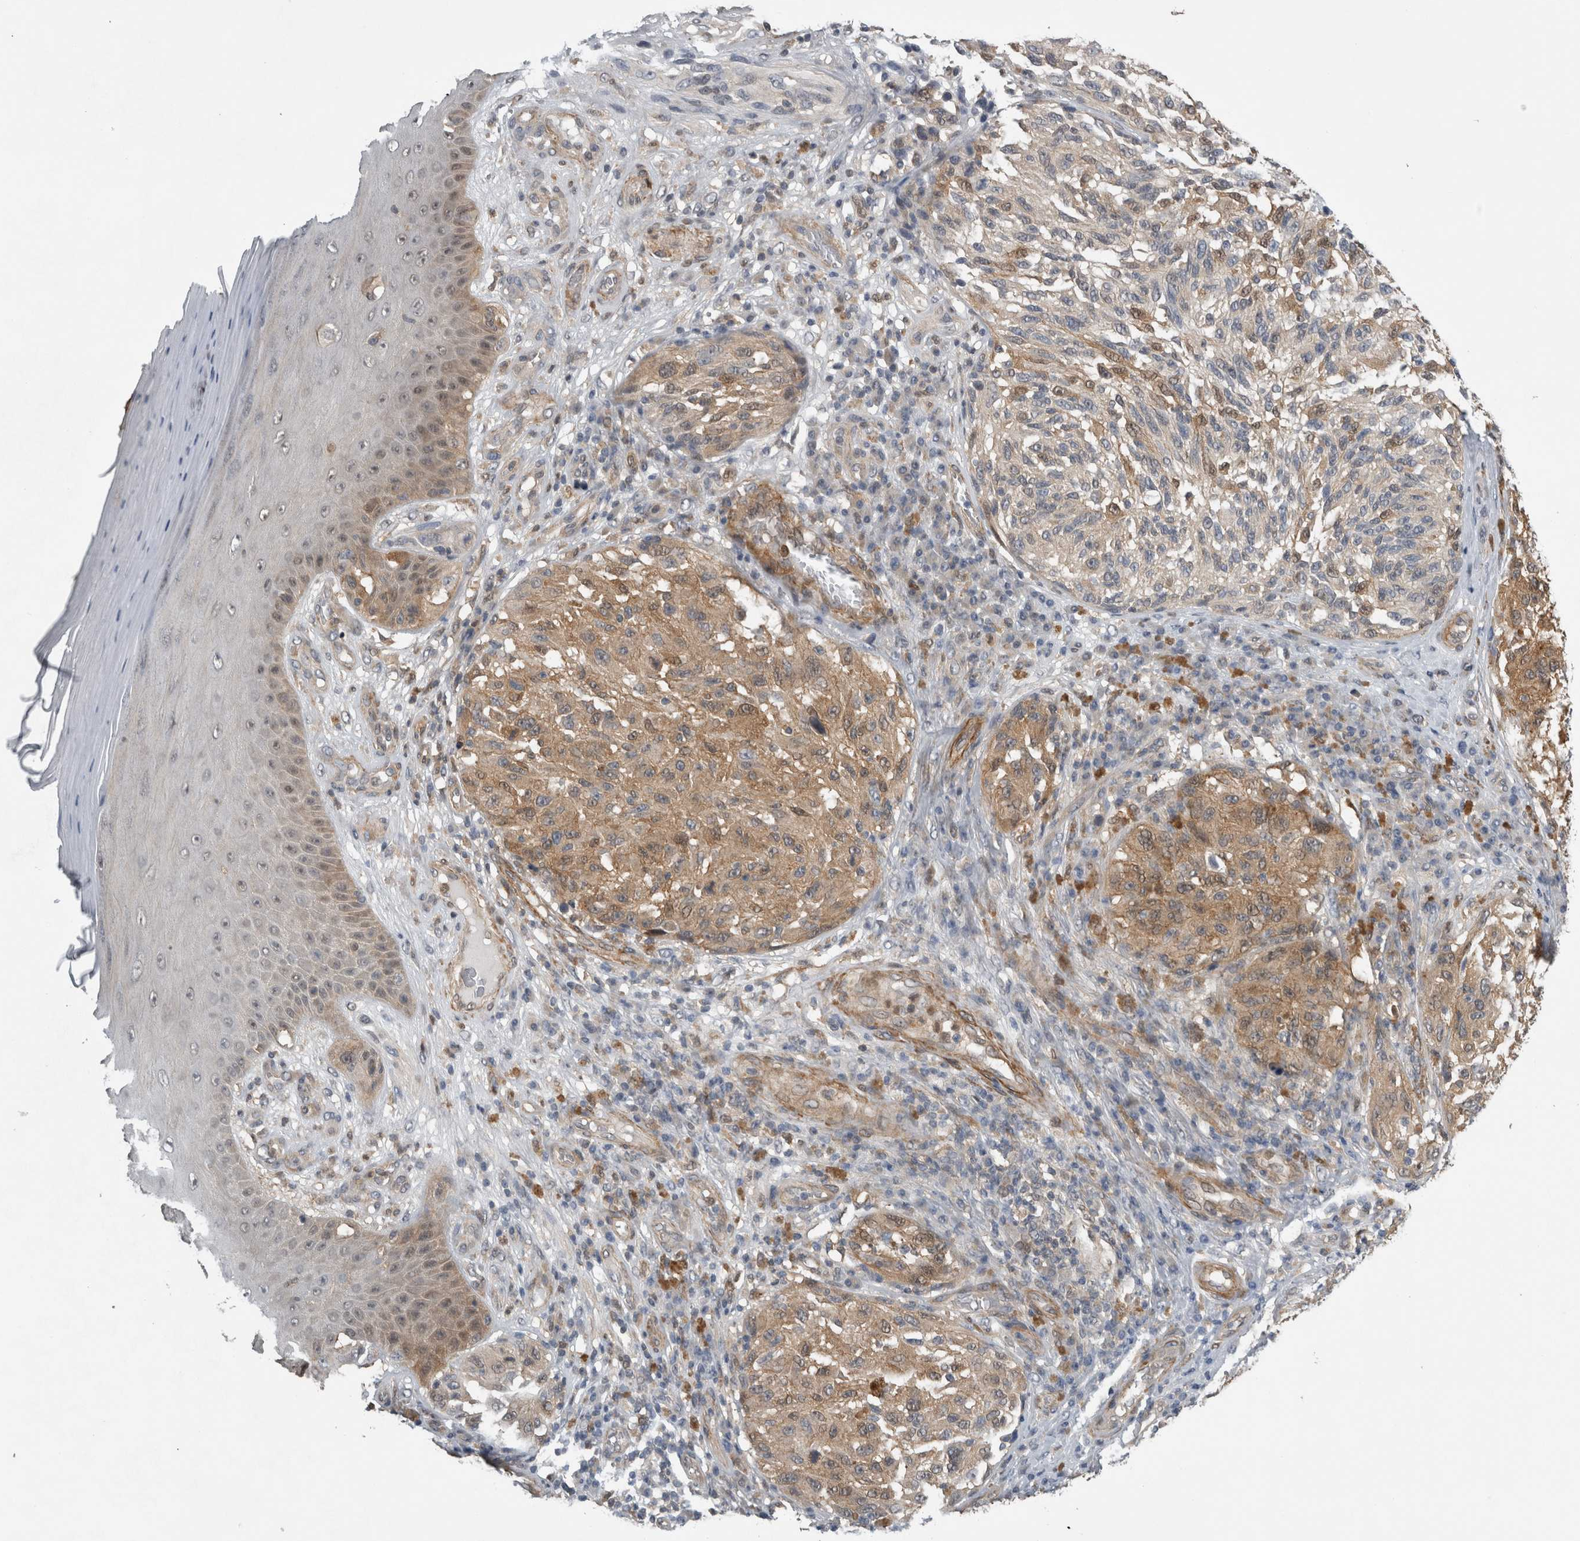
{"staining": {"intensity": "moderate", "quantity": ">75%", "location": "cytoplasmic/membranous"}, "tissue": "melanoma", "cell_type": "Tumor cells", "image_type": "cancer", "snomed": [{"axis": "morphology", "description": "Malignant melanoma, NOS"}, {"axis": "topography", "description": "Skin"}], "caption": "Immunohistochemical staining of human melanoma demonstrates moderate cytoplasmic/membranous protein staining in approximately >75% of tumor cells.", "gene": "NAPRT", "patient": {"sex": "female", "age": 73}}